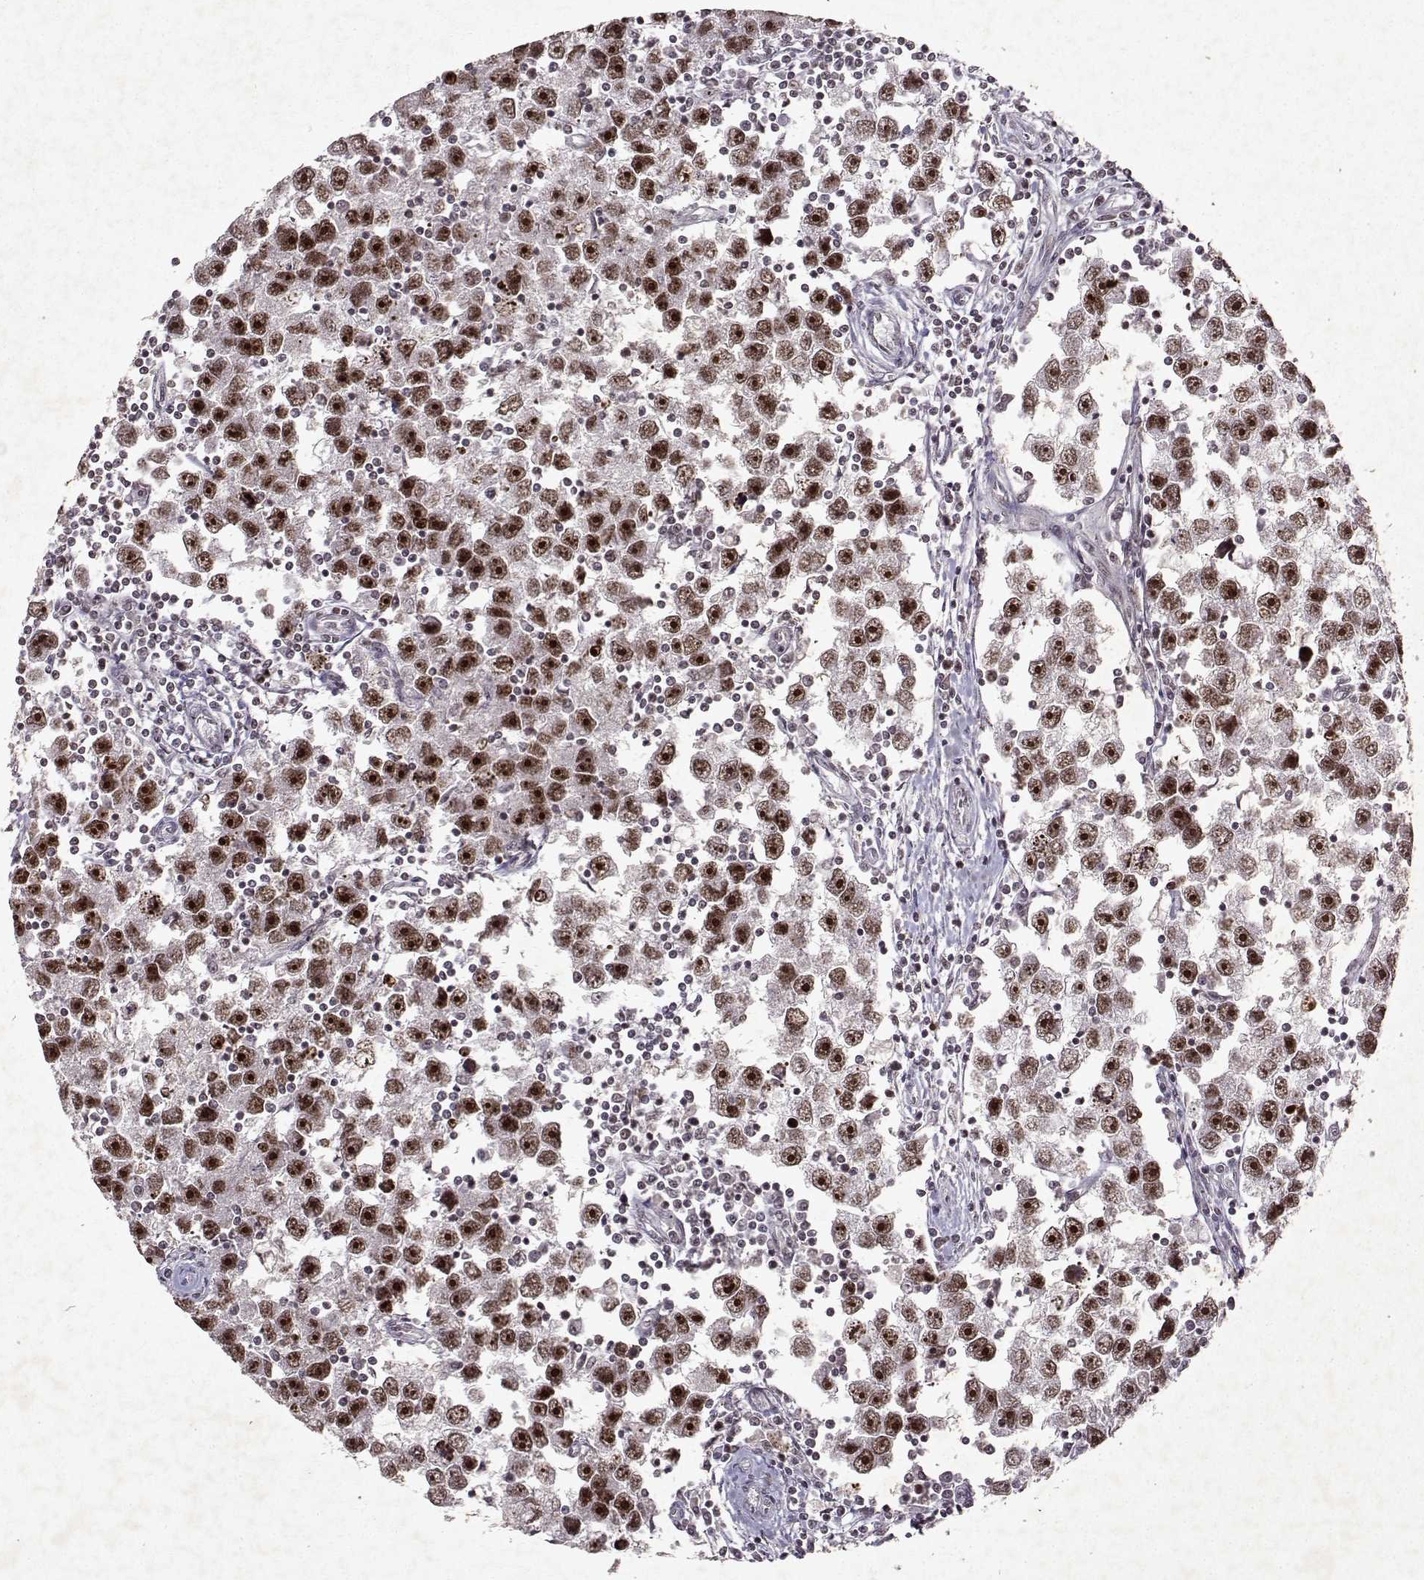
{"staining": {"intensity": "strong", "quantity": ">75%", "location": "nuclear"}, "tissue": "testis cancer", "cell_type": "Tumor cells", "image_type": "cancer", "snomed": [{"axis": "morphology", "description": "Seminoma, NOS"}, {"axis": "topography", "description": "Testis"}], "caption": "An immunohistochemistry image of neoplastic tissue is shown. Protein staining in brown labels strong nuclear positivity in seminoma (testis) within tumor cells. The protein of interest is shown in brown color, while the nuclei are stained blue.", "gene": "DDX56", "patient": {"sex": "male", "age": 30}}